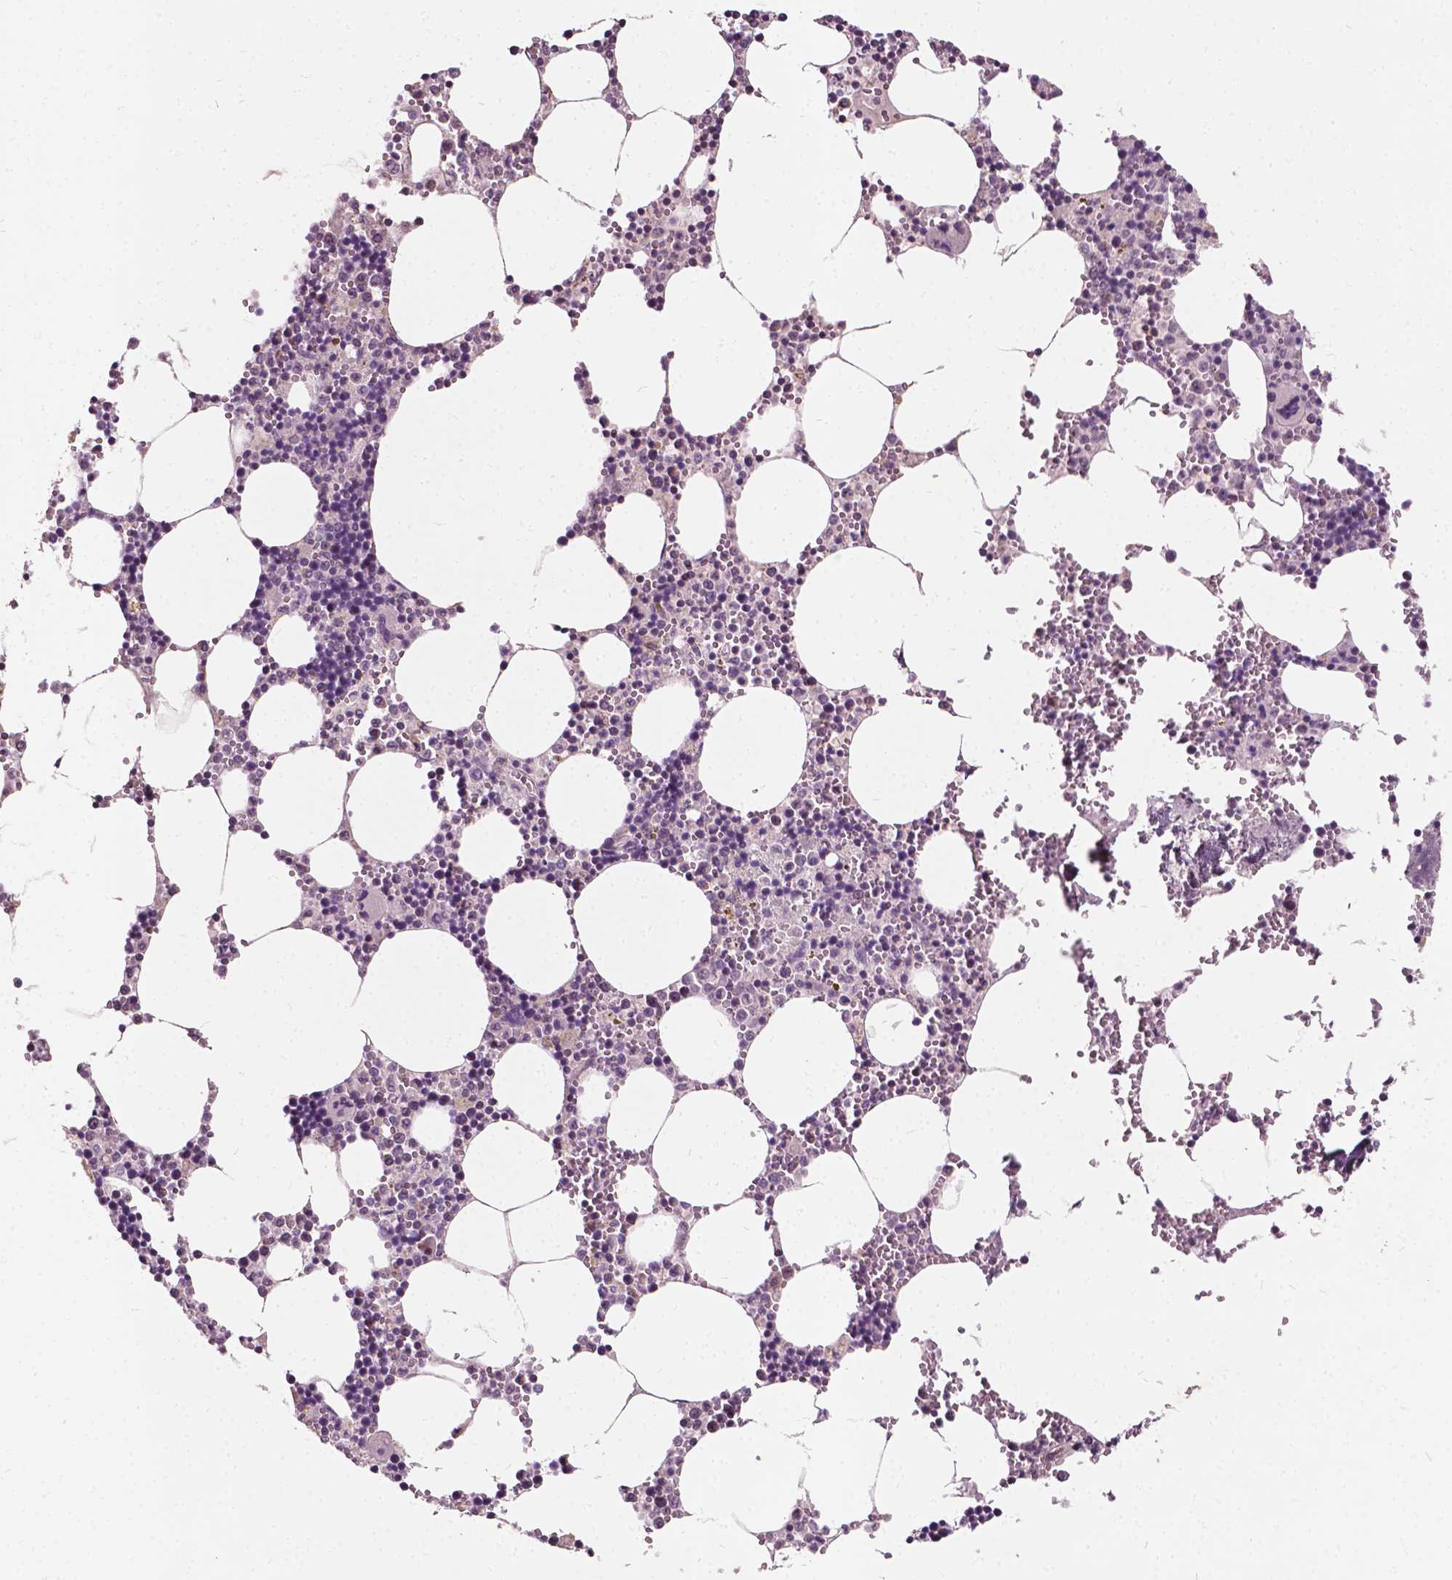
{"staining": {"intensity": "weak", "quantity": "<25%", "location": "nuclear"}, "tissue": "bone marrow", "cell_type": "Hematopoietic cells", "image_type": "normal", "snomed": [{"axis": "morphology", "description": "Normal tissue, NOS"}, {"axis": "topography", "description": "Bone marrow"}], "caption": "This is a image of immunohistochemistry staining of unremarkable bone marrow, which shows no expression in hematopoietic cells. (Stains: DAB immunohistochemistry (IHC) with hematoxylin counter stain, Microscopy: brightfield microscopy at high magnification).", "gene": "ODF3L2", "patient": {"sex": "male", "age": 54}}